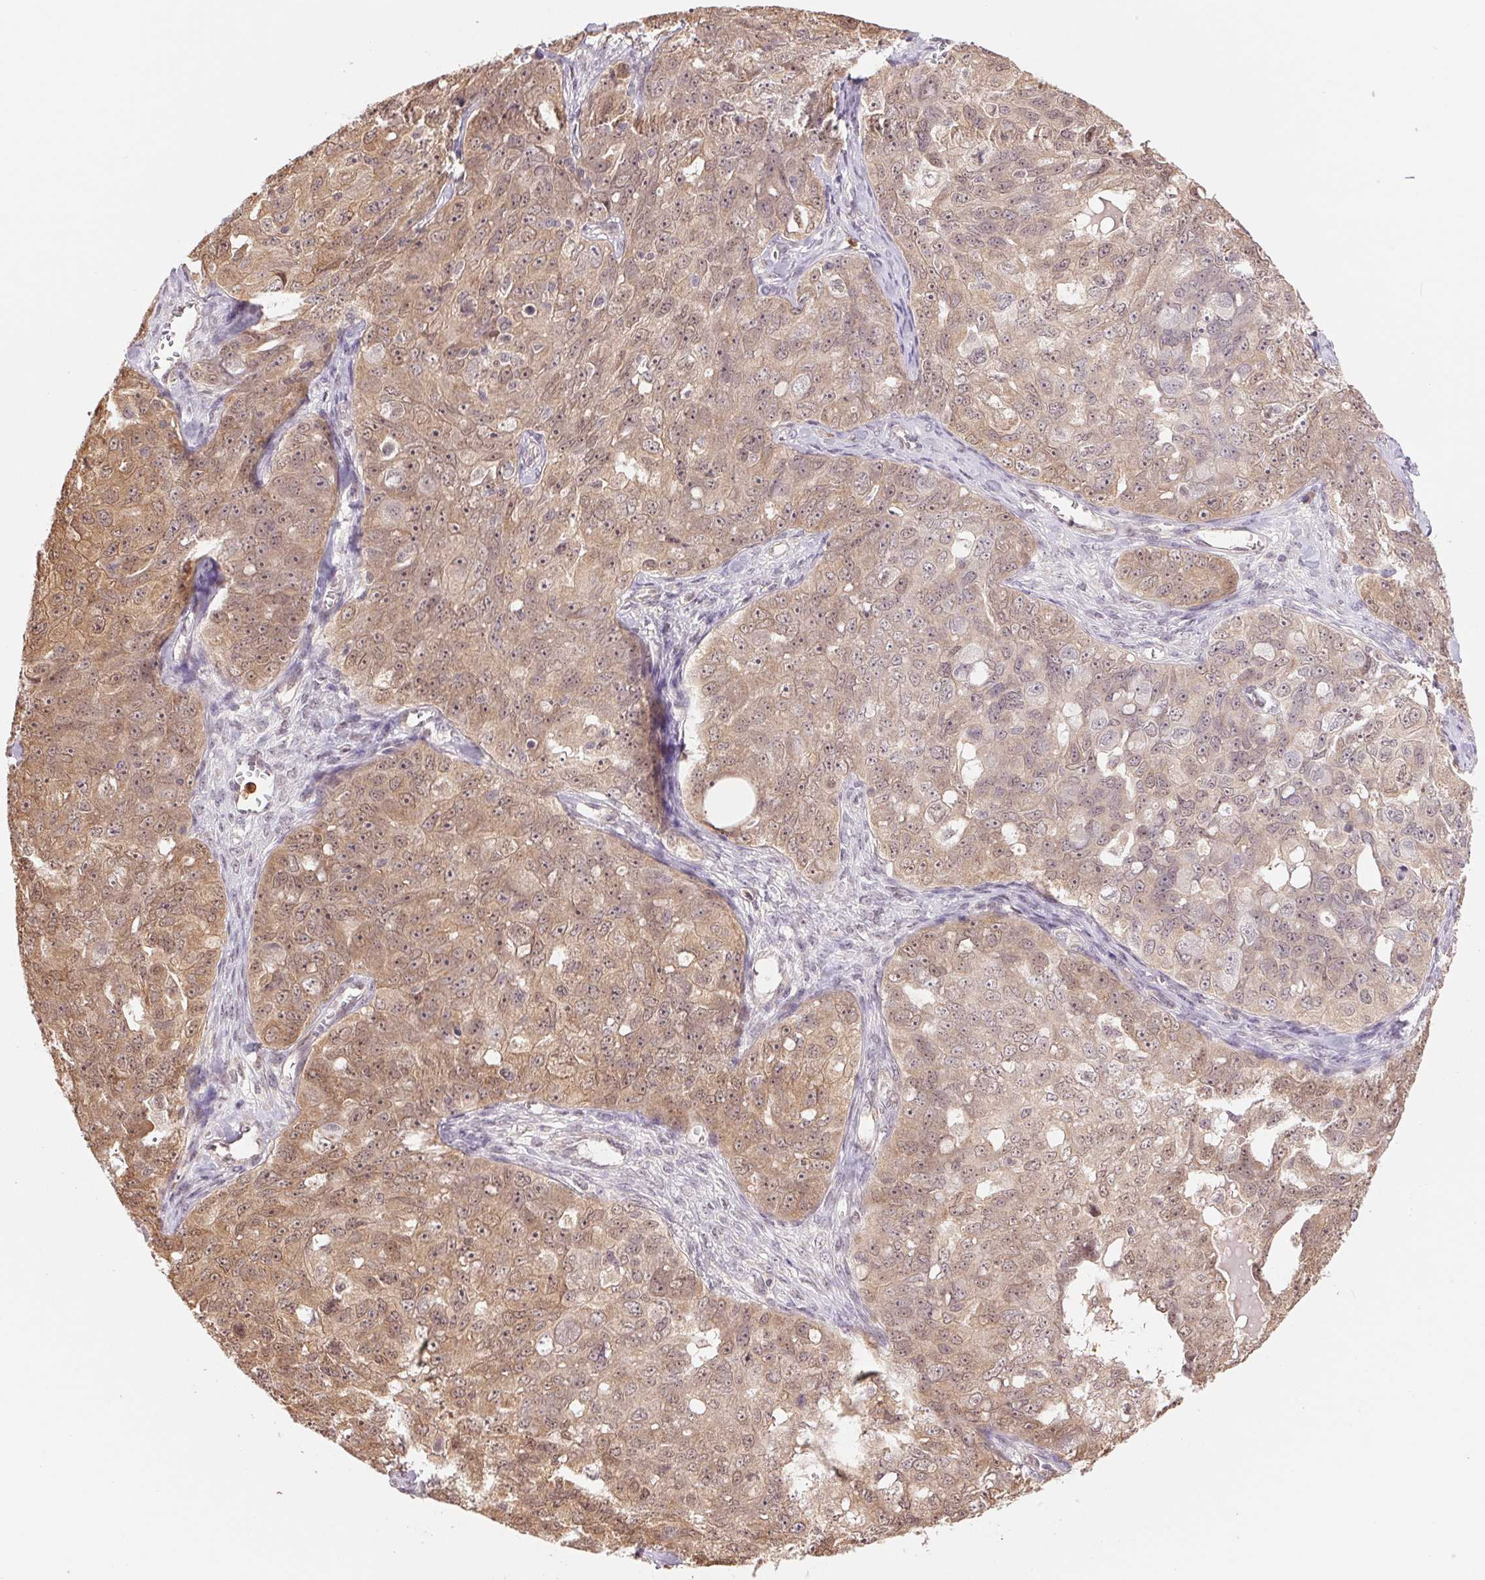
{"staining": {"intensity": "moderate", "quantity": ">75%", "location": "cytoplasmic/membranous,nuclear"}, "tissue": "ovarian cancer", "cell_type": "Tumor cells", "image_type": "cancer", "snomed": [{"axis": "morphology", "description": "Carcinoma, endometroid"}, {"axis": "topography", "description": "Ovary"}], "caption": "Immunohistochemical staining of human ovarian cancer exhibits medium levels of moderate cytoplasmic/membranous and nuclear protein expression in approximately >75% of tumor cells.", "gene": "CDC123", "patient": {"sex": "female", "age": 70}}